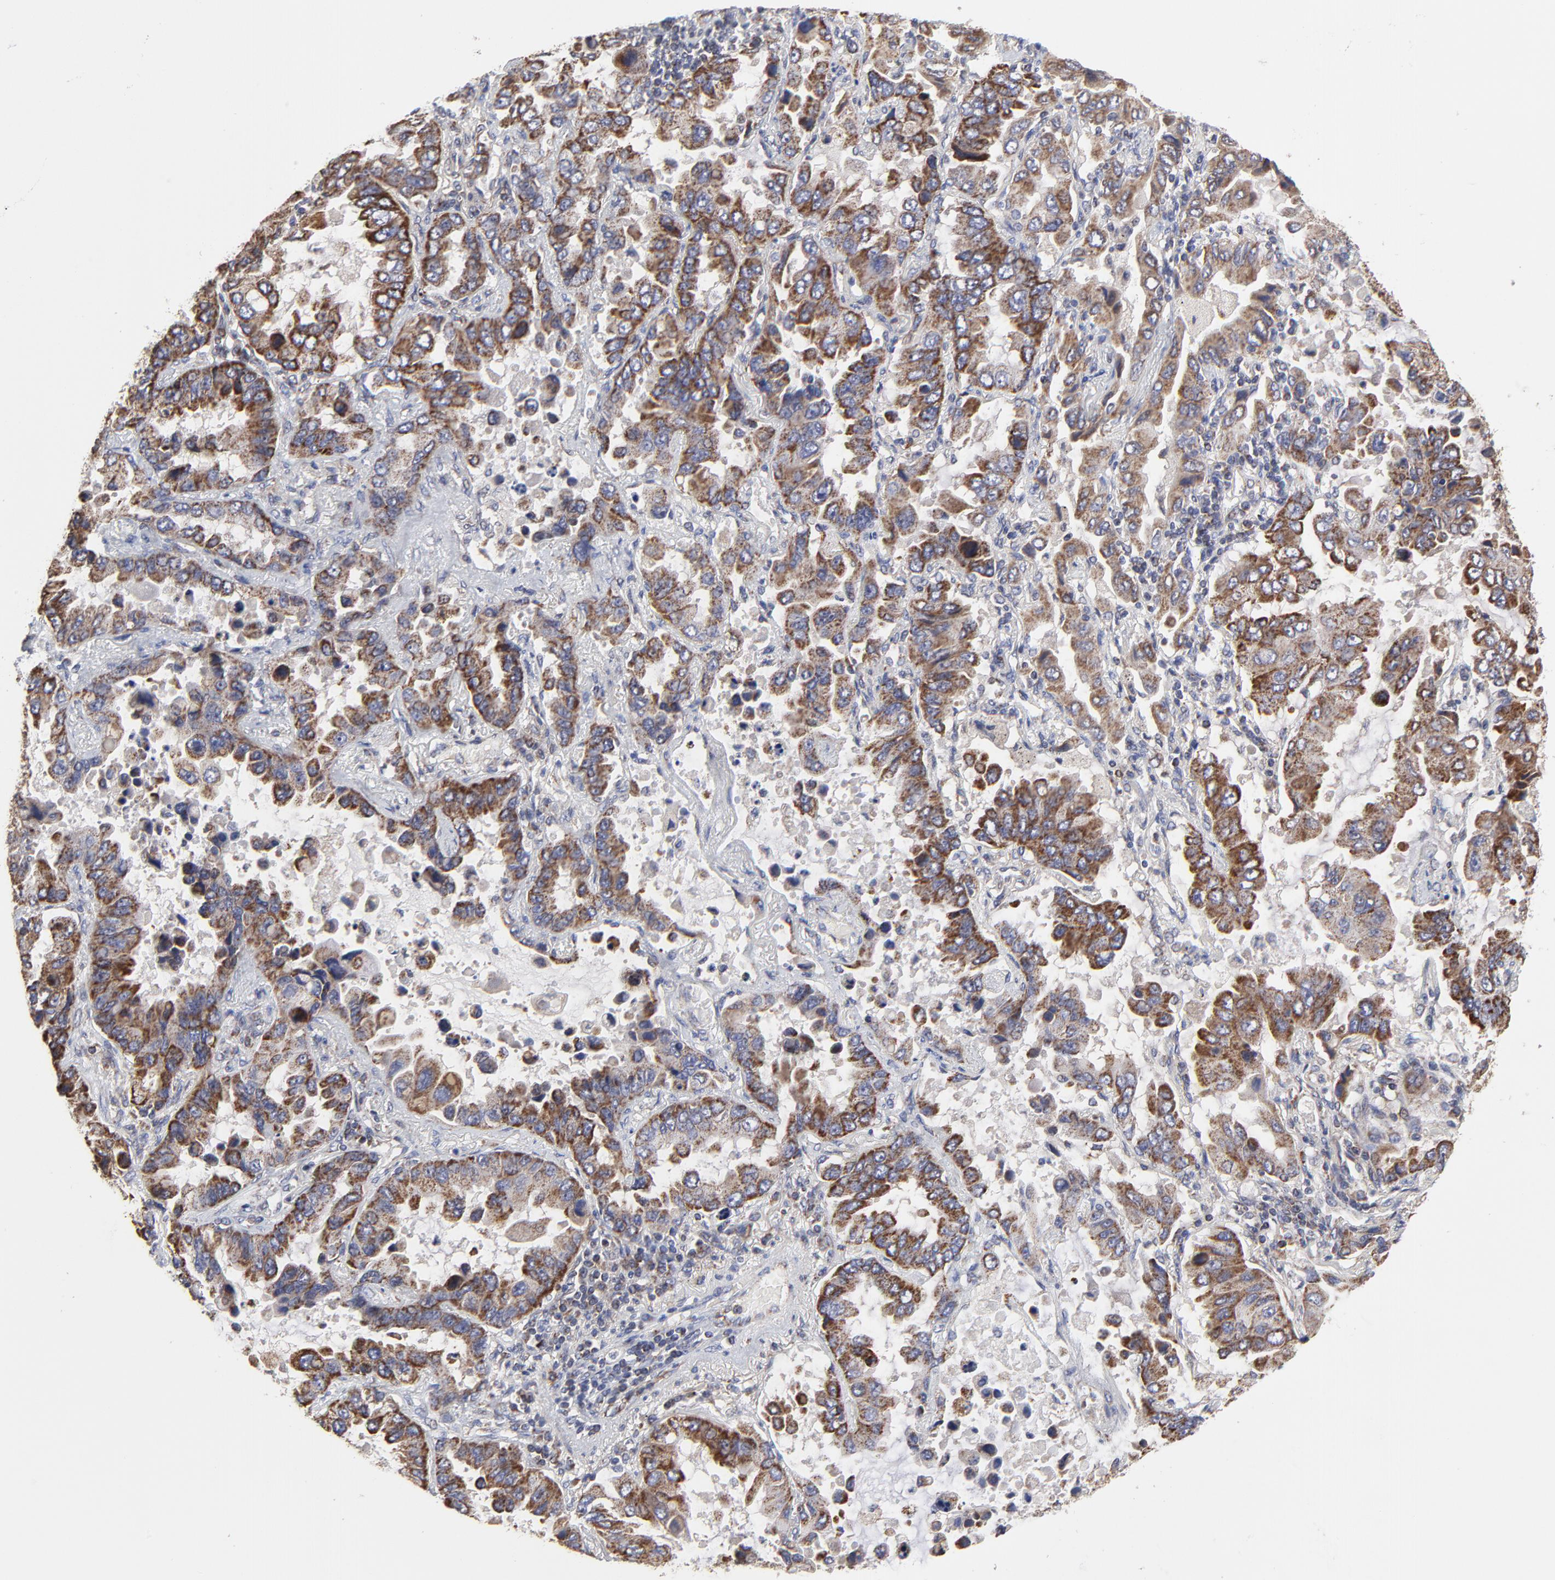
{"staining": {"intensity": "moderate", "quantity": ">75%", "location": "cytoplasmic/membranous"}, "tissue": "lung cancer", "cell_type": "Tumor cells", "image_type": "cancer", "snomed": [{"axis": "morphology", "description": "Adenocarcinoma, NOS"}, {"axis": "topography", "description": "Lung"}], "caption": "Brown immunohistochemical staining in human lung cancer (adenocarcinoma) demonstrates moderate cytoplasmic/membranous staining in approximately >75% of tumor cells. (Brightfield microscopy of DAB IHC at high magnification).", "gene": "ZNF550", "patient": {"sex": "male", "age": 64}}